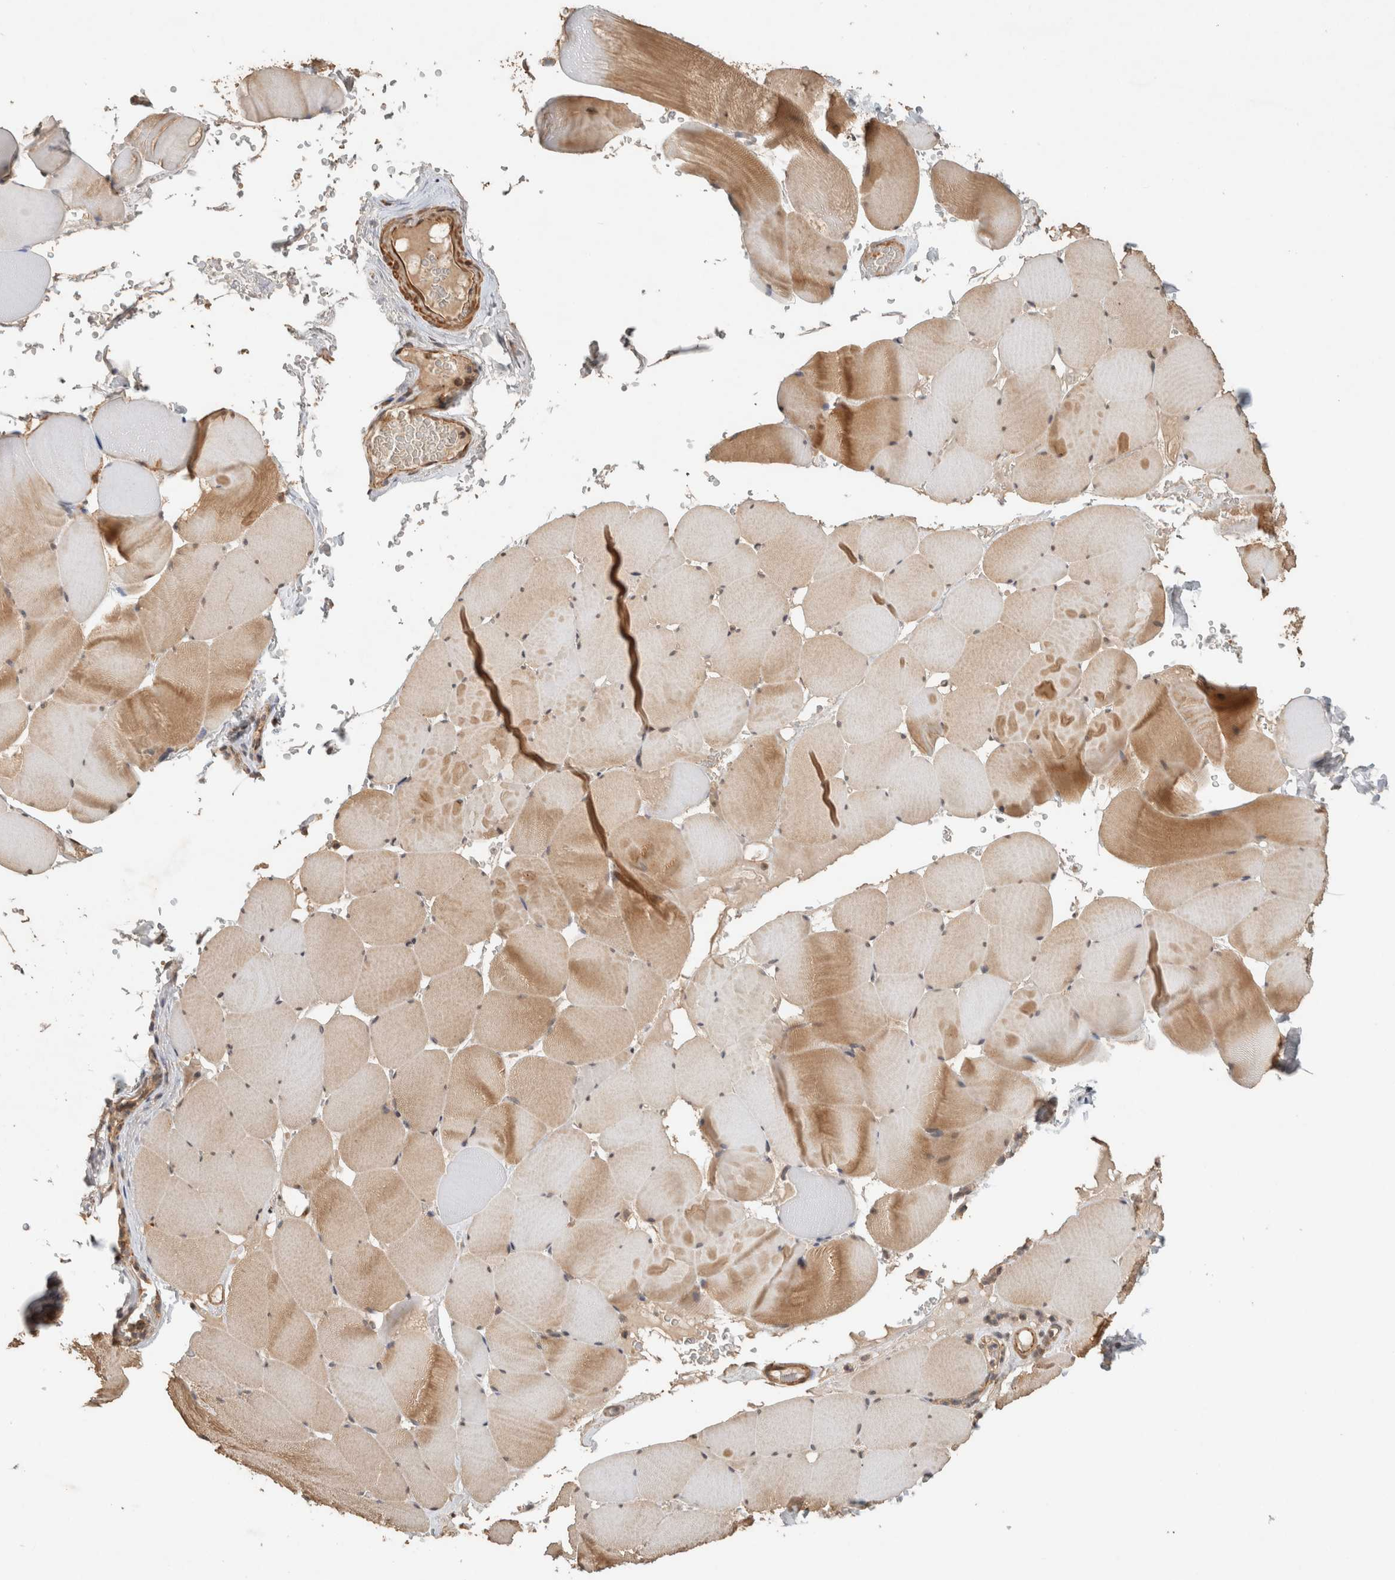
{"staining": {"intensity": "moderate", "quantity": "25%-75%", "location": "cytoplasmic/membranous"}, "tissue": "skeletal muscle", "cell_type": "Myocytes", "image_type": "normal", "snomed": [{"axis": "morphology", "description": "Normal tissue, NOS"}, {"axis": "topography", "description": "Skeletal muscle"}], "caption": "This image shows unremarkable skeletal muscle stained with IHC to label a protein in brown. The cytoplasmic/membranous of myocytes show moderate positivity for the protein. Nuclei are counter-stained blue.", "gene": "CAAP1", "patient": {"sex": "male", "age": 62}}